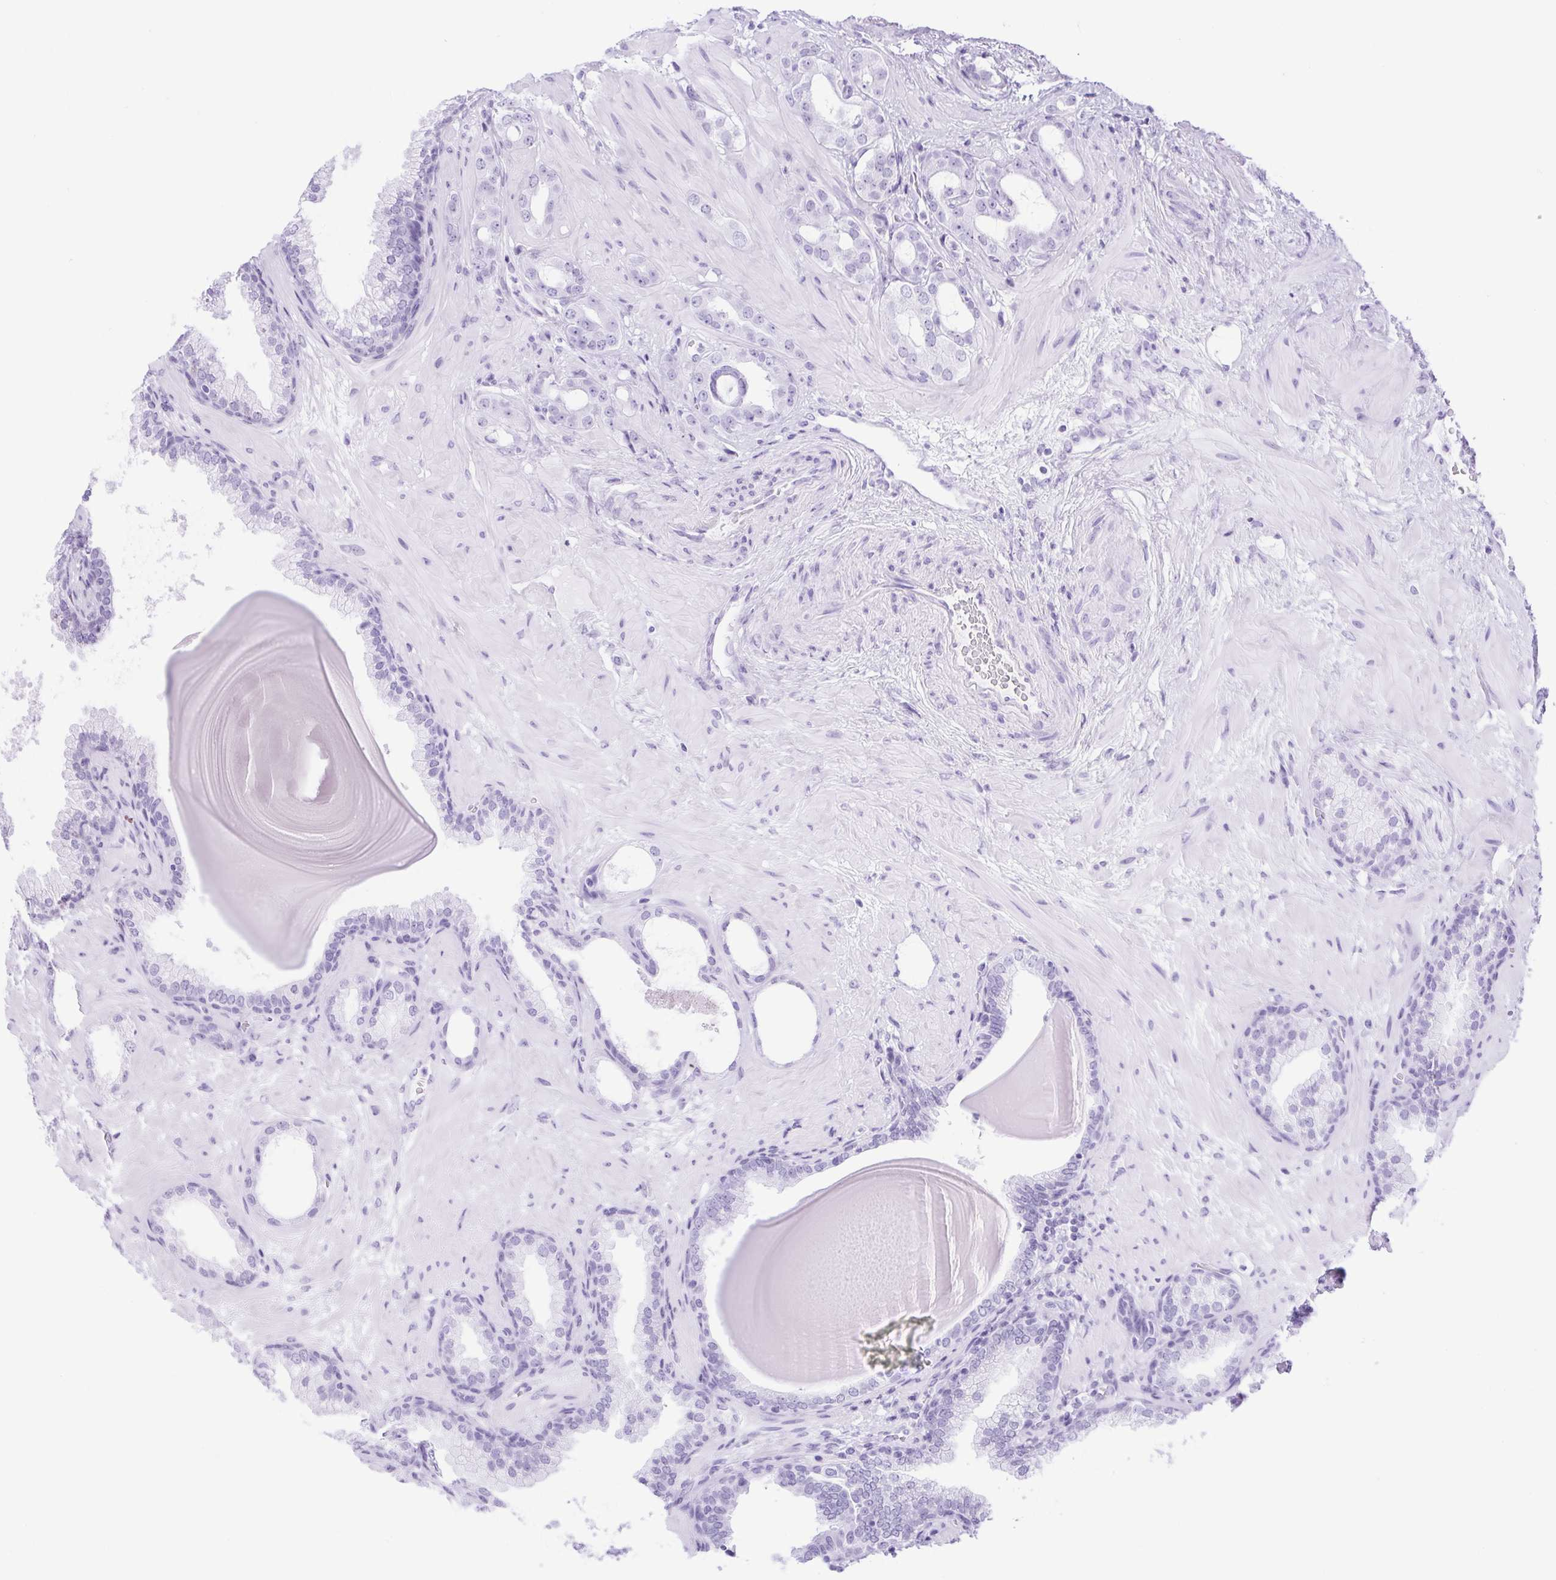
{"staining": {"intensity": "negative", "quantity": "none", "location": "none"}, "tissue": "prostate cancer", "cell_type": "Tumor cells", "image_type": "cancer", "snomed": [{"axis": "morphology", "description": "Adenocarcinoma, Low grade"}, {"axis": "topography", "description": "Prostate"}], "caption": "Immunohistochemical staining of prostate adenocarcinoma (low-grade) demonstrates no significant positivity in tumor cells.", "gene": "DDX17", "patient": {"sex": "male", "age": 57}}